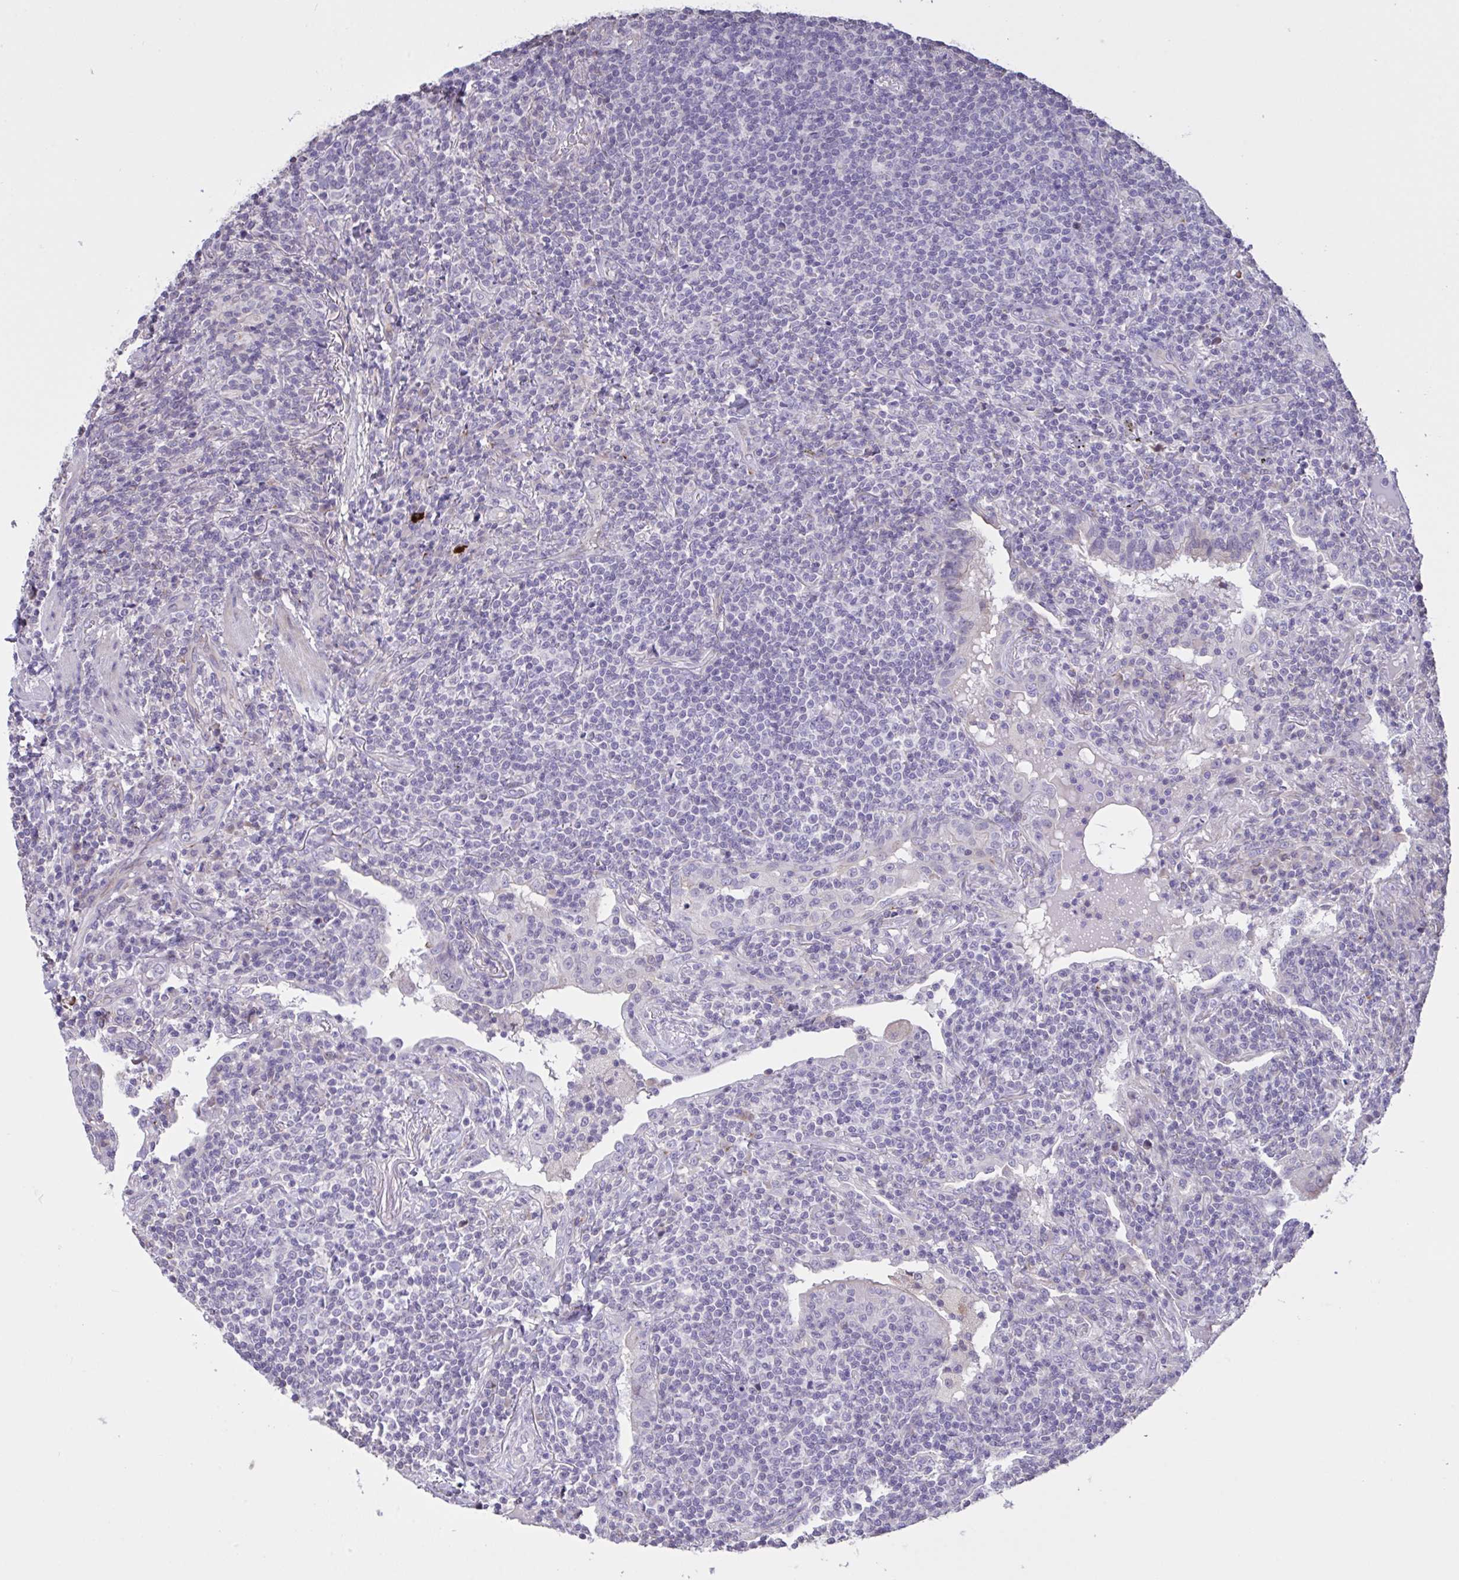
{"staining": {"intensity": "negative", "quantity": "none", "location": "none"}, "tissue": "lymphoma", "cell_type": "Tumor cells", "image_type": "cancer", "snomed": [{"axis": "morphology", "description": "Malignant lymphoma, non-Hodgkin's type, Low grade"}, {"axis": "topography", "description": "Lung"}], "caption": "Immunohistochemical staining of lymphoma shows no significant staining in tumor cells.", "gene": "MRGPRX2", "patient": {"sex": "female", "age": 71}}